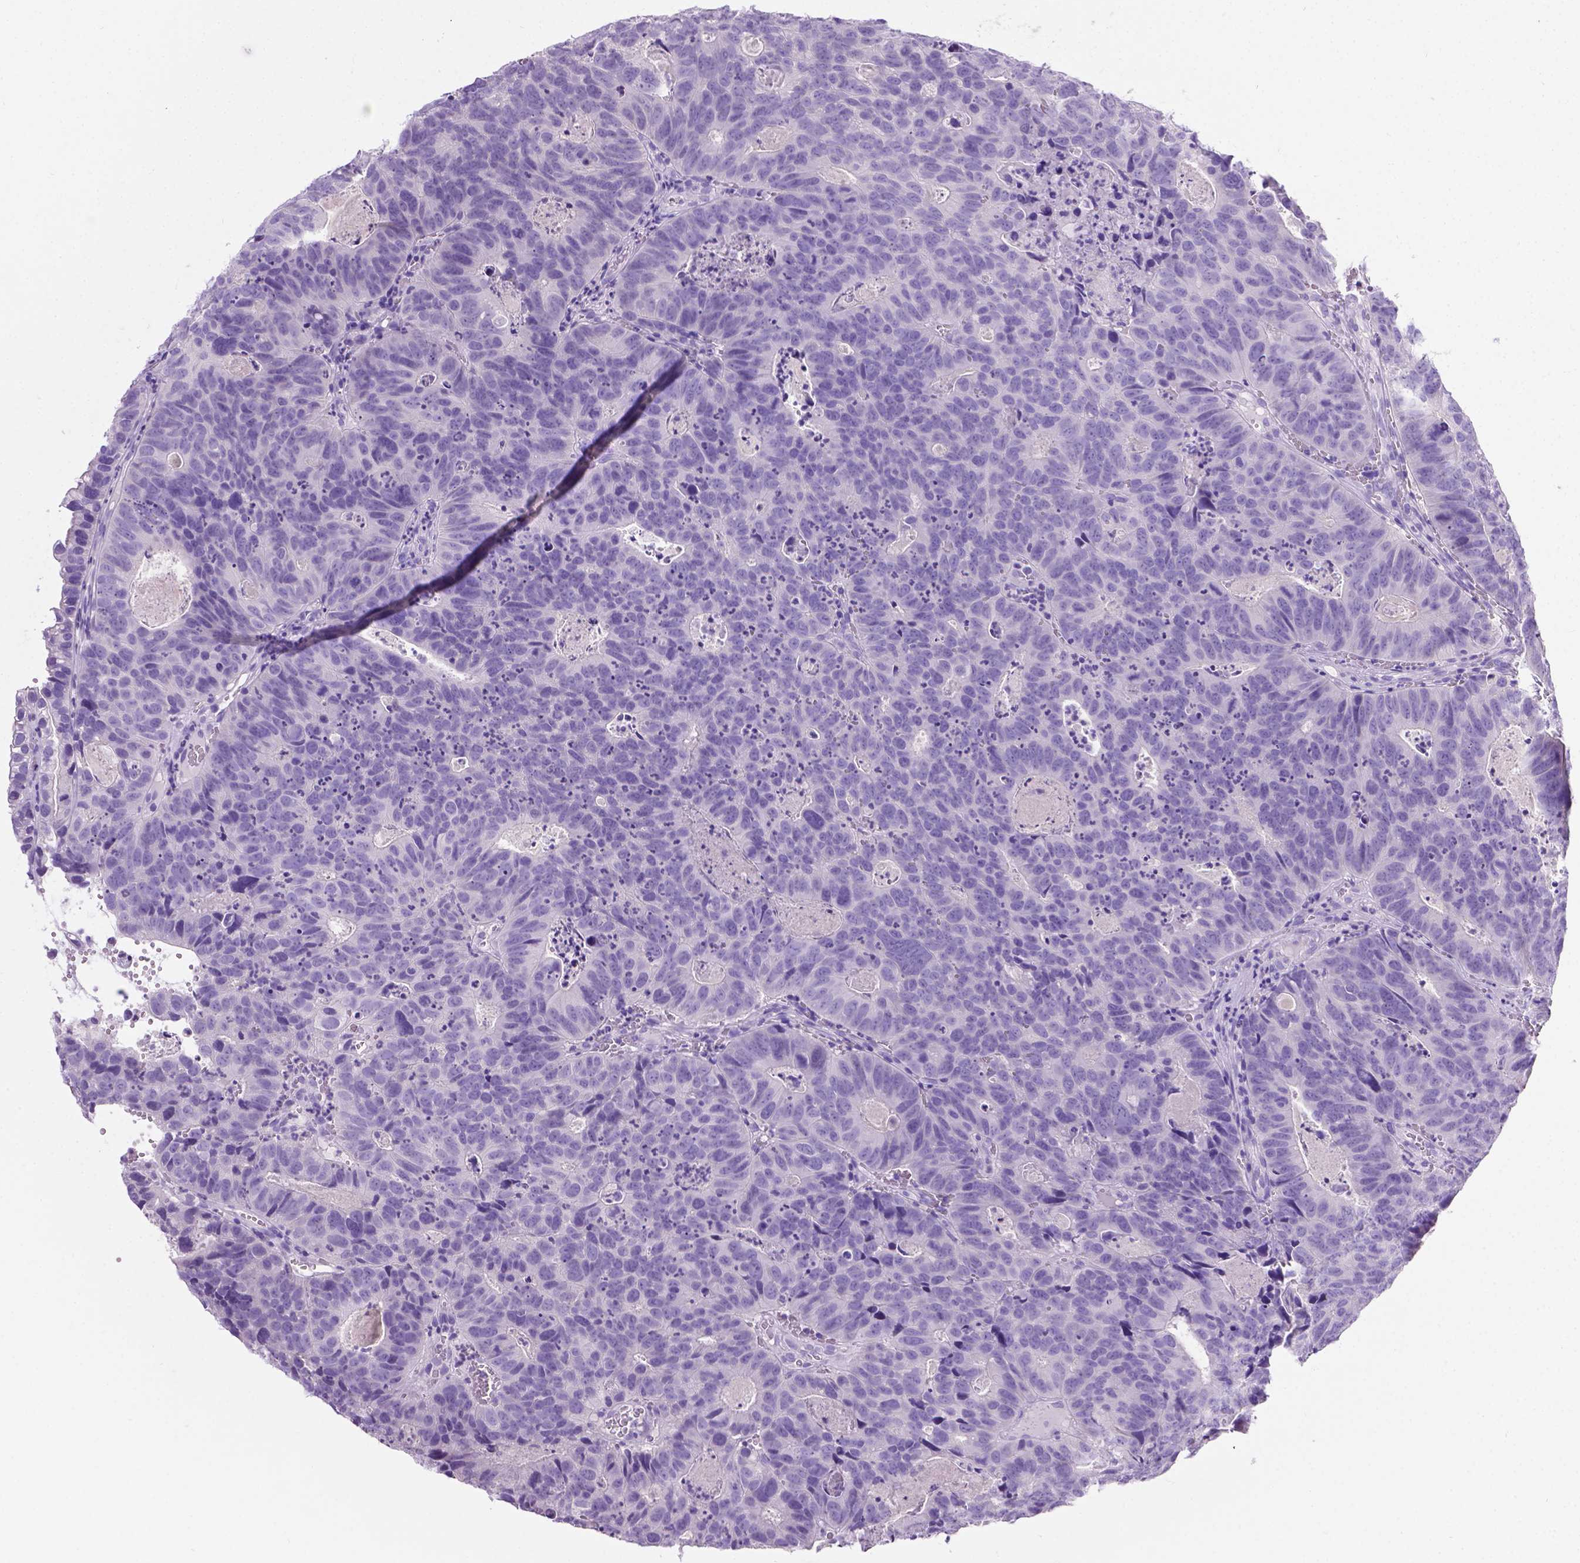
{"staining": {"intensity": "negative", "quantity": "none", "location": "none"}, "tissue": "head and neck cancer", "cell_type": "Tumor cells", "image_type": "cancer", "snomed": [{"axis": "morphology", "description": "Adenocarcinoma, NOS"}, {"axis": "topography", "description": "Head-Neck"}], "caption": "Tumor cells show no significant protein expression in head and neck cancer. The staining is performed using DAB brown chromogen with nuclei counter-stained in using hematoxylin.", "gene": "LELP1", "patient": {"sex": "male", "age": 62}}